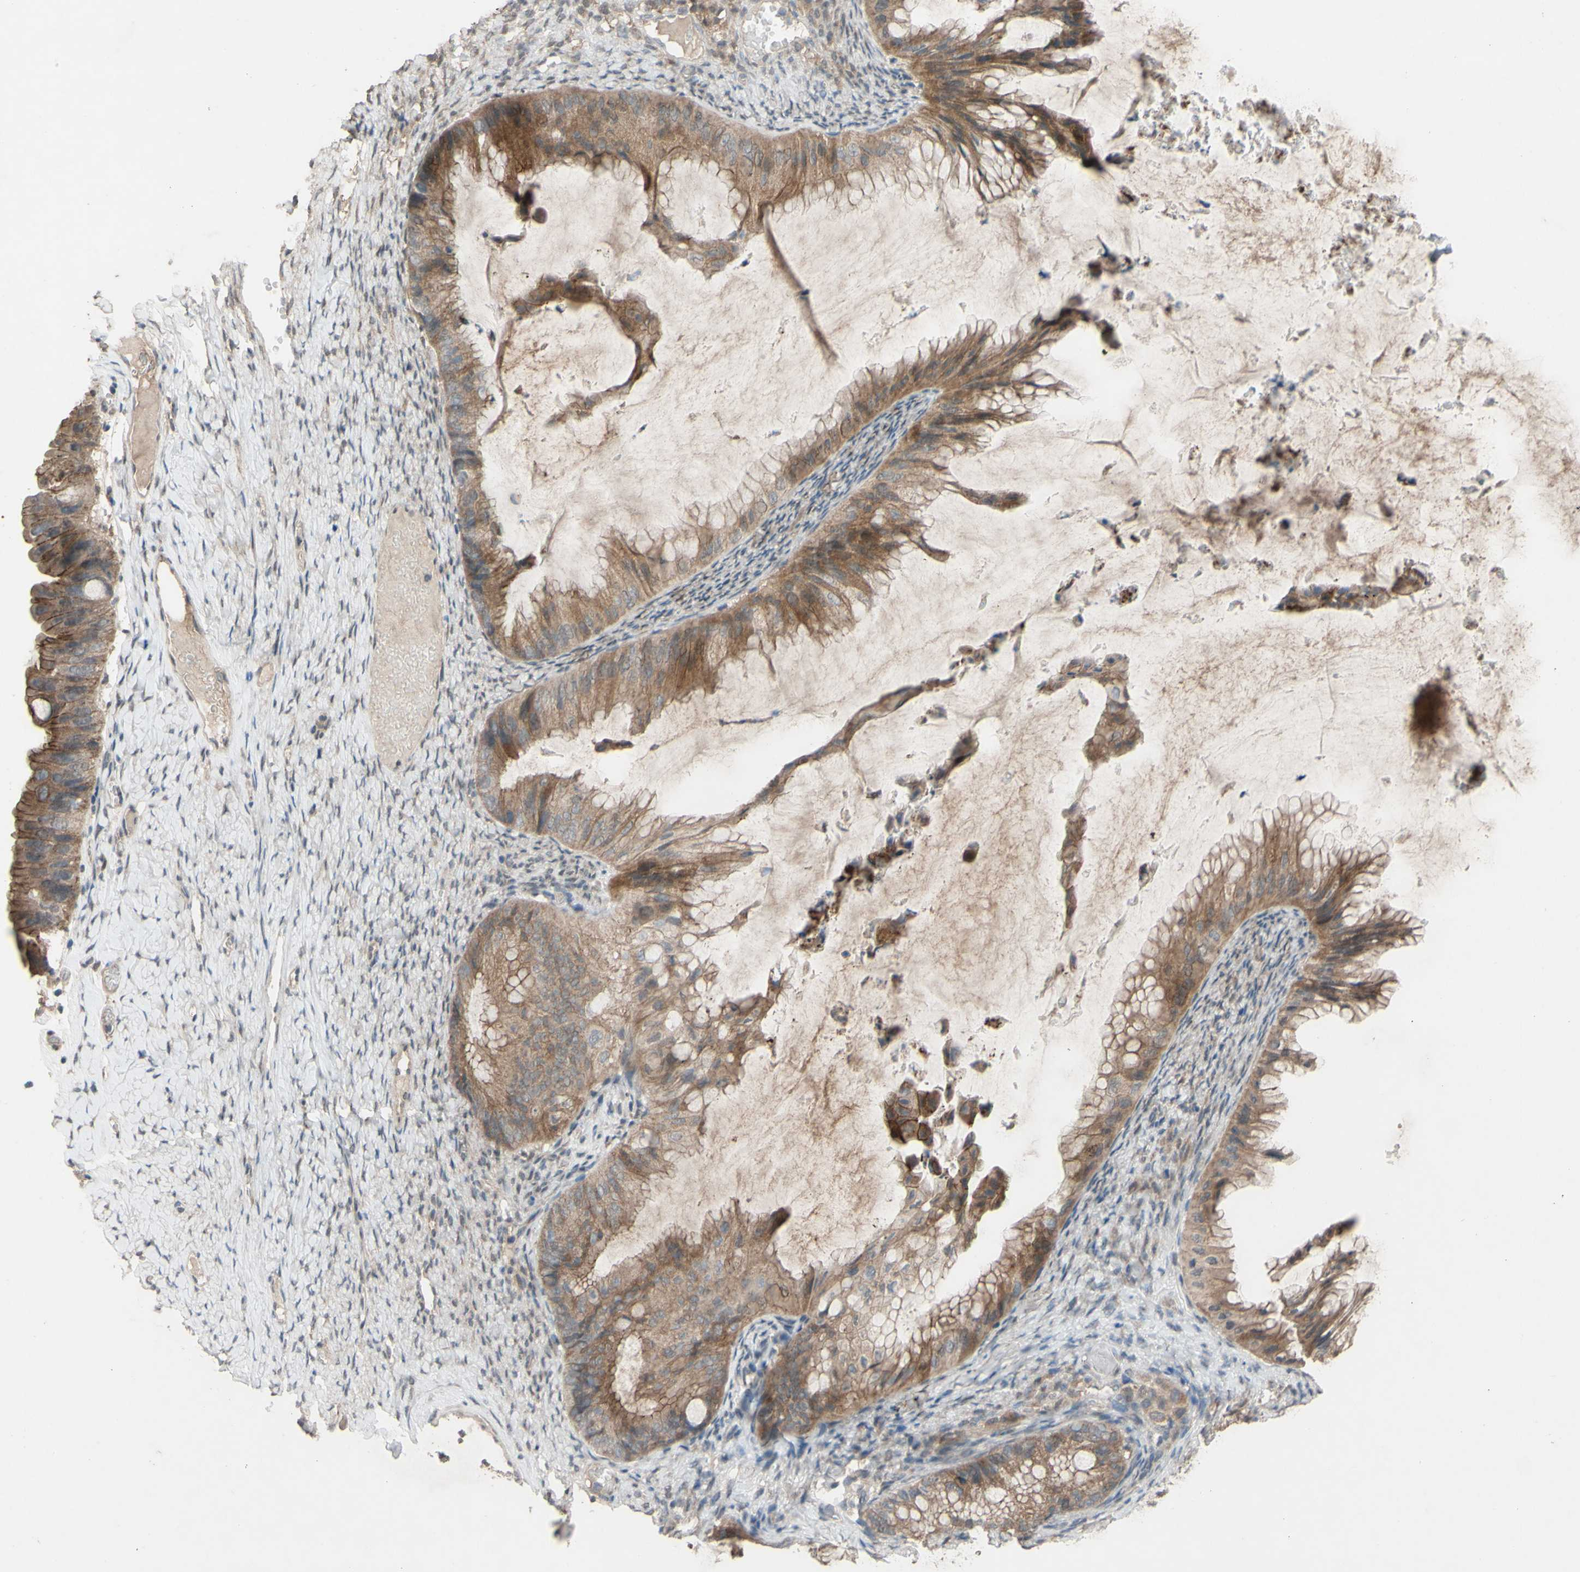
{"staining": {"intensity": "moderate", "quantity": ">75%", "location": "cytoplasmic/membranous"}, "tissue": "ovarian cancer", "cell_type": "Tumor cells", "image_type": "cancer", "snomed": [{"axis": "morphology", "description": "Cystadenocarcinoma, mucinous, NOS"}, {"axis": "topography", "description": "Ovary"}], "caption": "Human ovarian cancer stained with a brown dye shows moderate cytoplasmic/membranous positive expression in approximately >75% of tumor cells.", "gene": "CDCP1", "patient": {"sex": "female", "age": 61}}